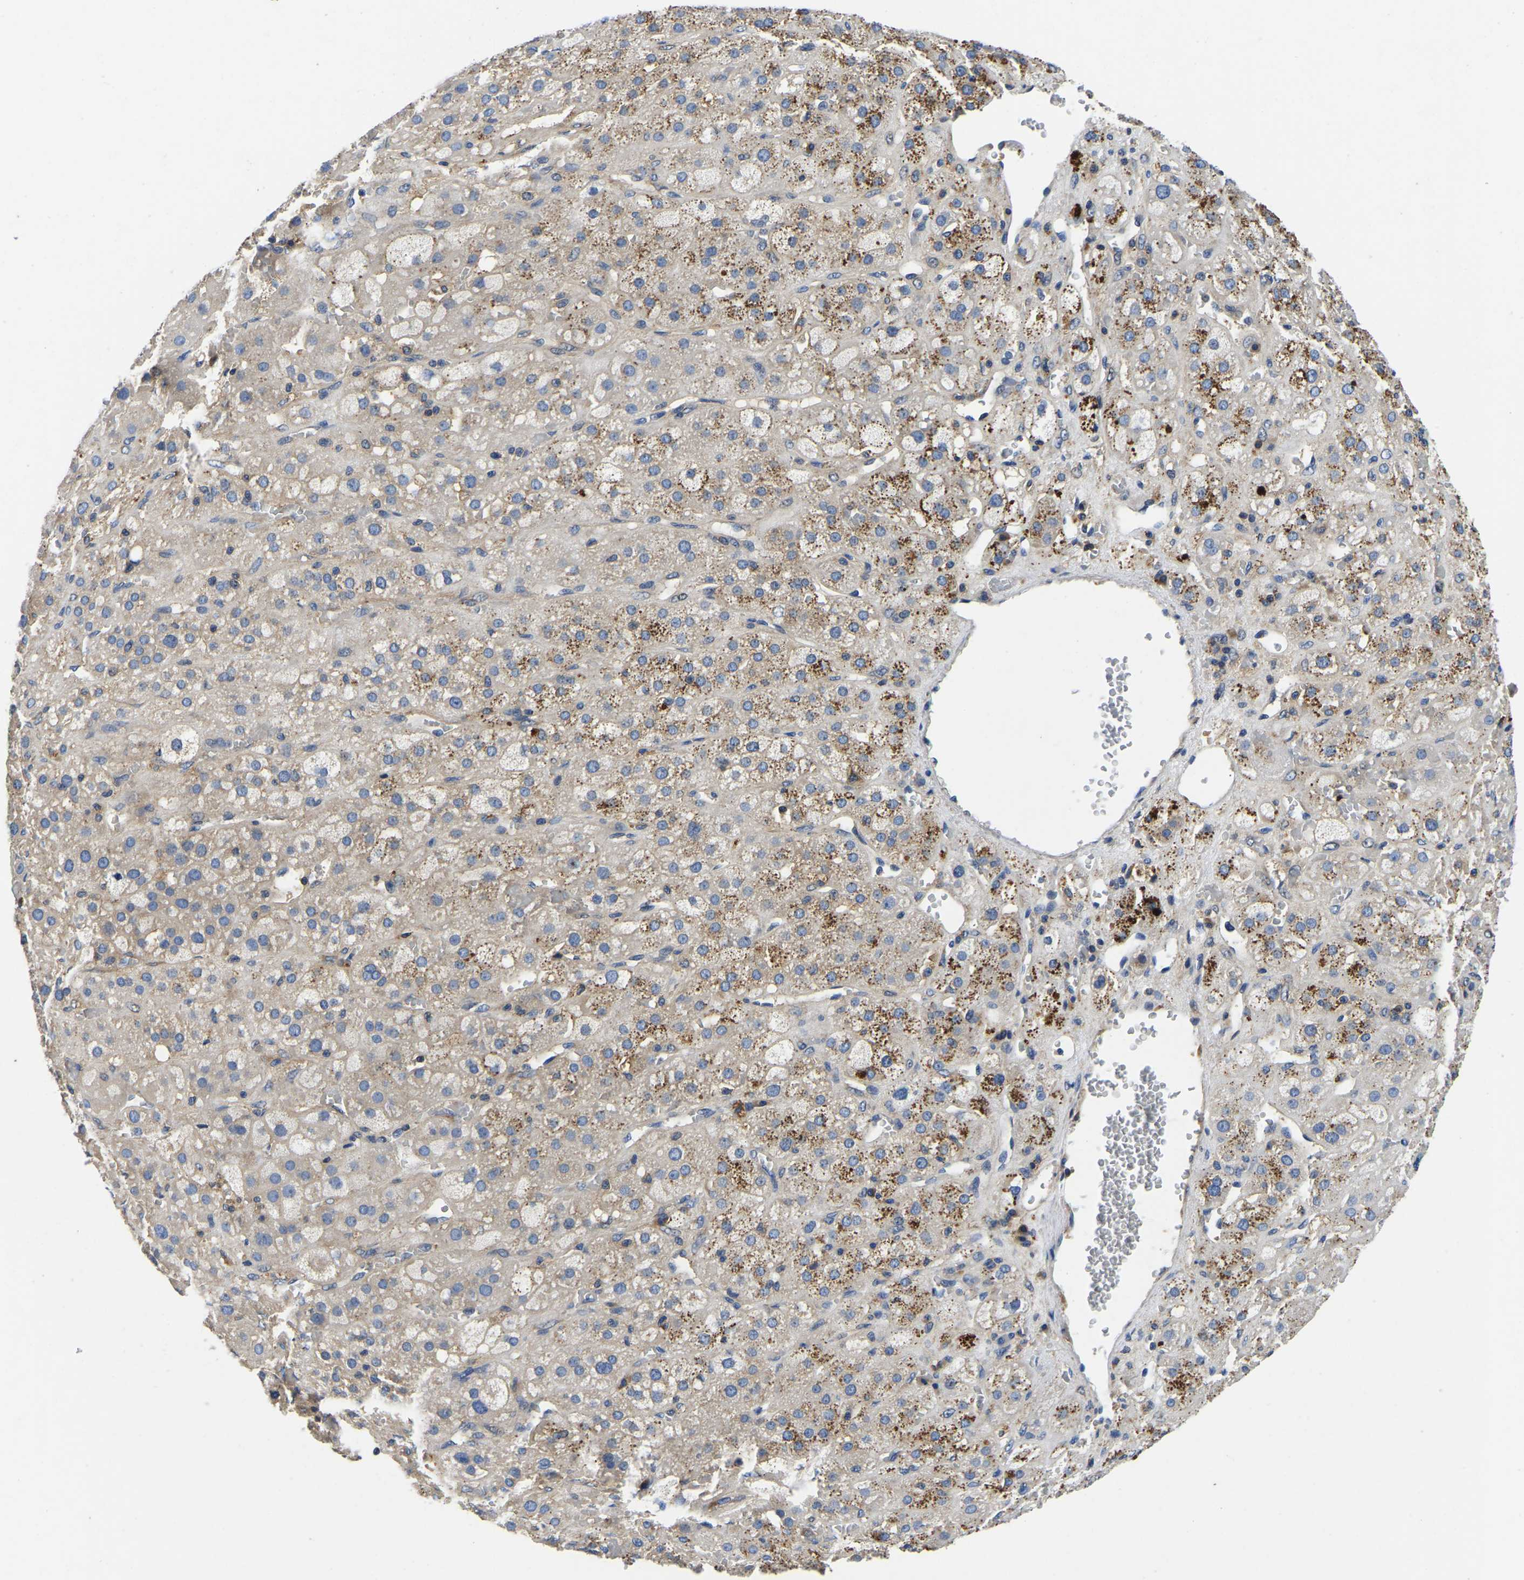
{"staining": {"intensity": "moderate", "quantity": ">75%", "location": "cytoplasmic/membranous"}, "tissue": "adrenal gland", "cell_type": "Glandular cells", "image_type": "normal", "snomed": [{"axis": "morphology", "description": "Normal tissue, NOS"}, {"axis": "topography", "description": "Adrenal gland"}], "caption": "An image of human adrenal gland stained for a protein demonstrates moderate cytoplasmic/membranous brown staining in glandular cells. The staining was performed using DAB (3,3'-diaminobenzidine) to visualize the protein expression in brown, while the nuclei were stained in blue with hematoxylin (Magnification: 20x).", "gene": "STAT2", "patient": {"sex": "female", "age": 47}}